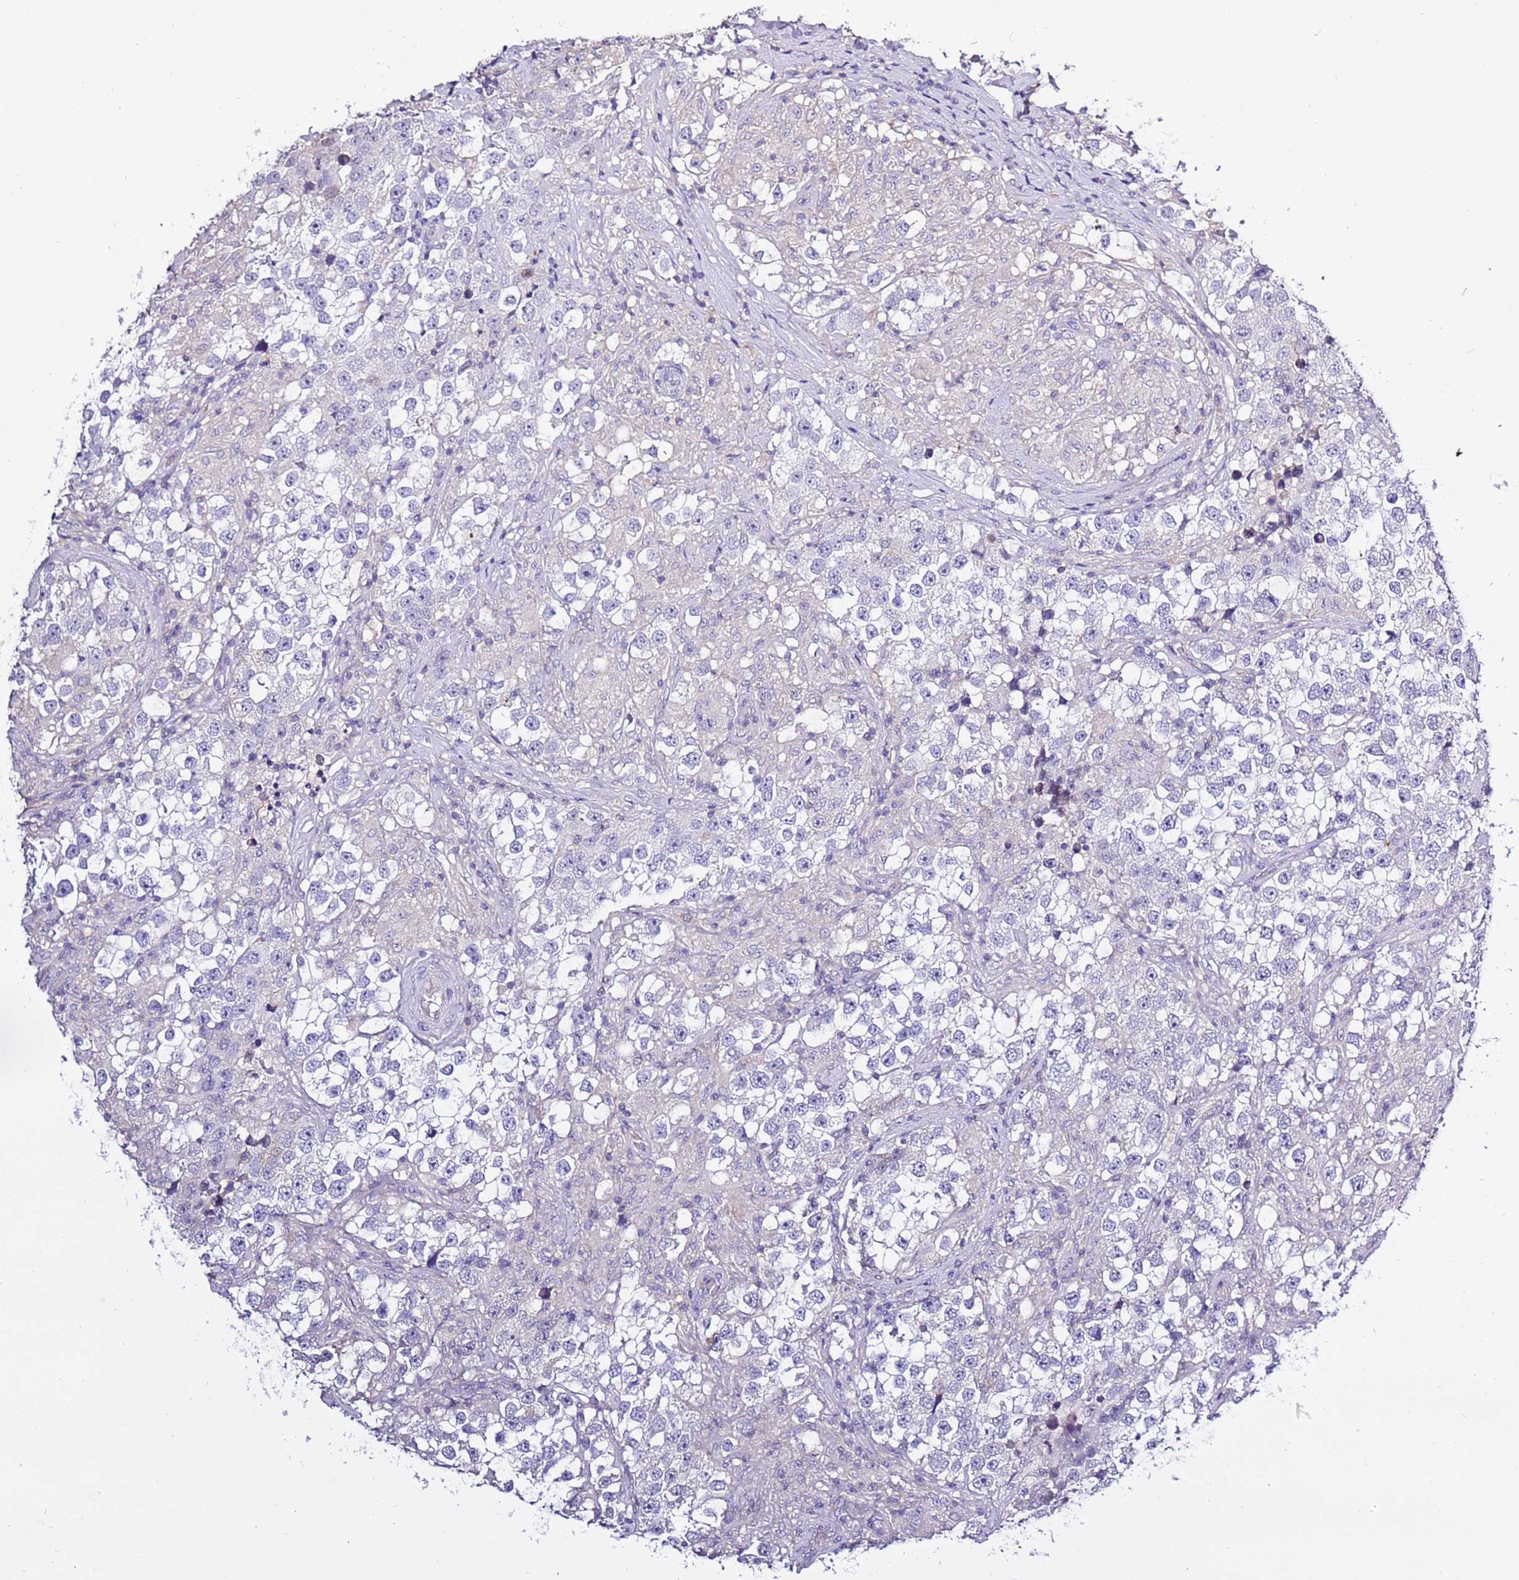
{"staining": {"intensity": "negative", "quantity": "none", "location": "none"}, "tissue": "testis cancer", "cell_type": "Tumor cells", "image_type": "cancer", "snomed": [{"axis": "morphology", "description": "Seminoma, NOS"}, {"axis": "topography", "description": "Testis"}], "caption": "The image exhibits no staining of tumor cells in testis cancer (seminoma).", "gene": "STIP1", "patient": {"sex": "male", "age": 46}}